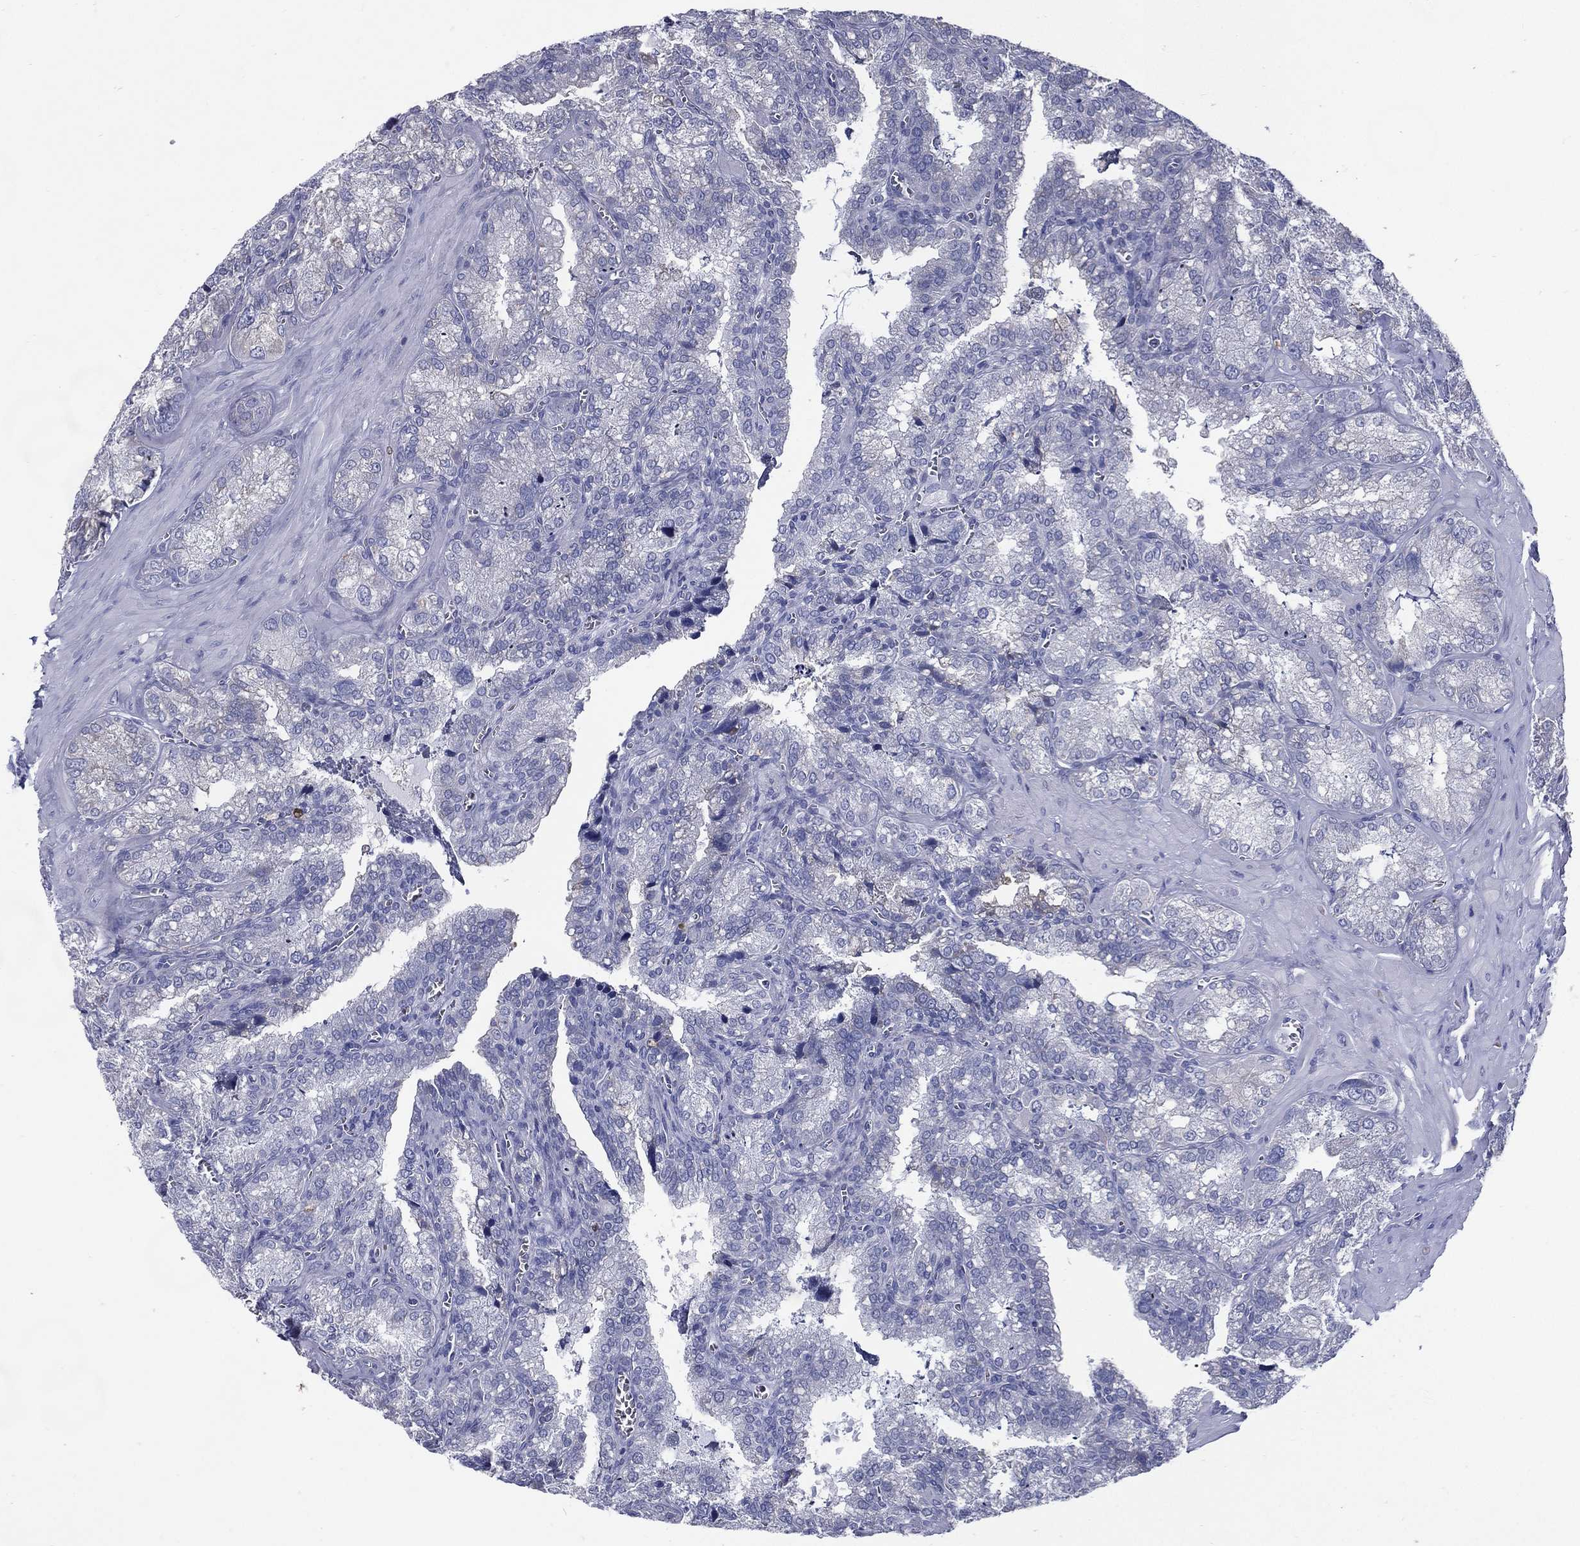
{"staining": {"intensity": "negative", "quantity": "none", "location": "none"}, "tissue": "seminal vesicle", "cell_type": "Glandular cells", "image_type": "normal", "snomed": [{"axis": "morphology", "description": "Normal tissue, NOS"}, {"axis": "topography", "description": "Seminal veicle"}], "caption": "Histopathology image shows no significant protein staining in glandular cells of normal seminal vesicle.", "gene": "C19orf18", "patient": {"sex": "male", "age": 57}}